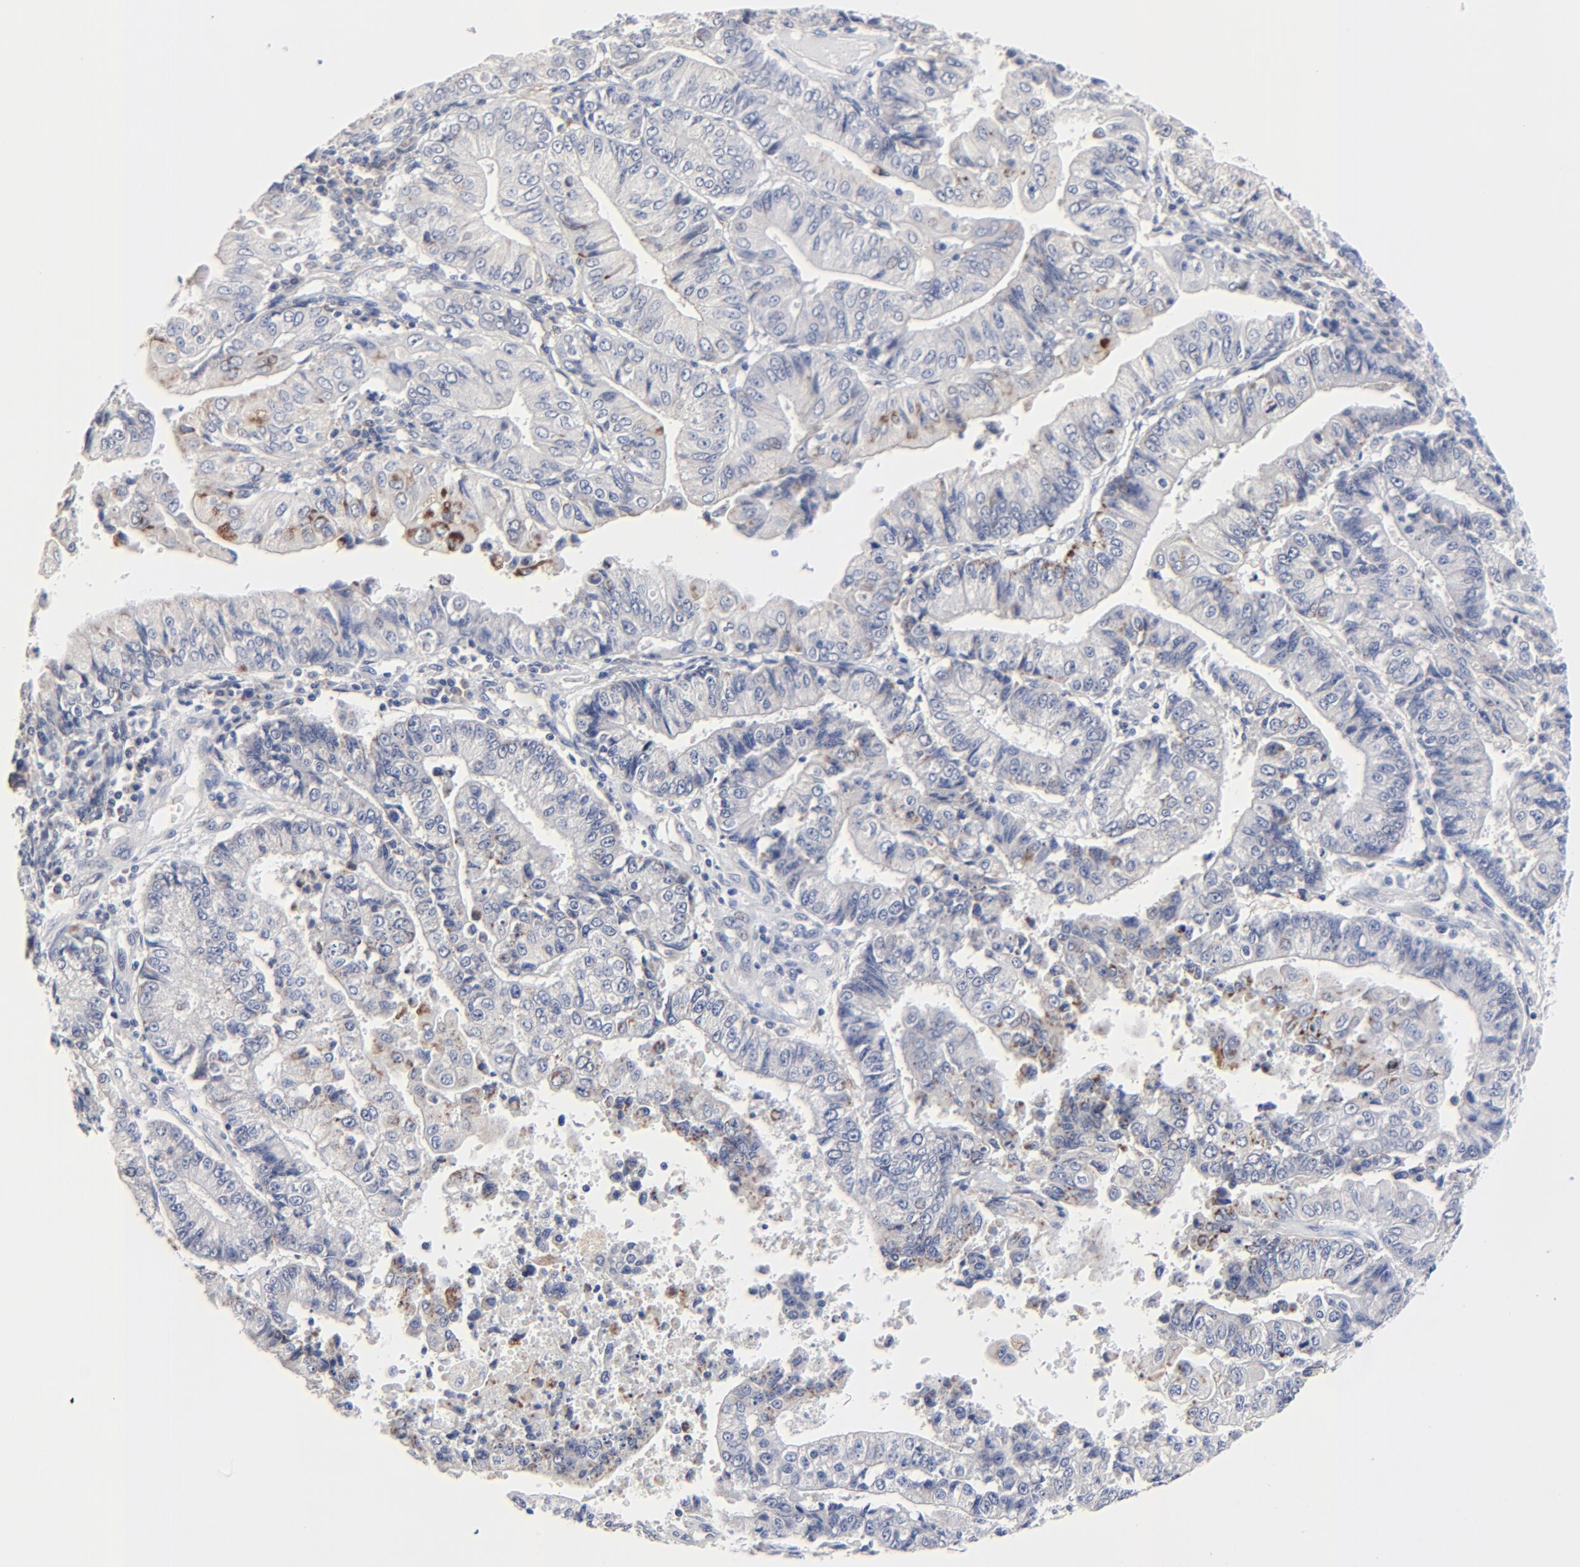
{"staining": {"intensity": "moderate", "quantity": "<25%", "location": "cytoplasmic/membranous"}, "tissue": "endometrial cancer", "cell_type": "Tumor cells", "image_type": "cancer", "snomed": [{"axis": "morphology", "description": "Adenocarcinoma, NOS"}, {"axis": "topography", "description": "Endometrium"}], "caption": "Tumor cells demonstrate low levels of moderate cytoplasmic/membranous expression in approximately <25% of cells in human endometrial cancer (adenocarcinoma).", "gene": "DHRSX", "patient": {"sex": "female", "age": 75}}